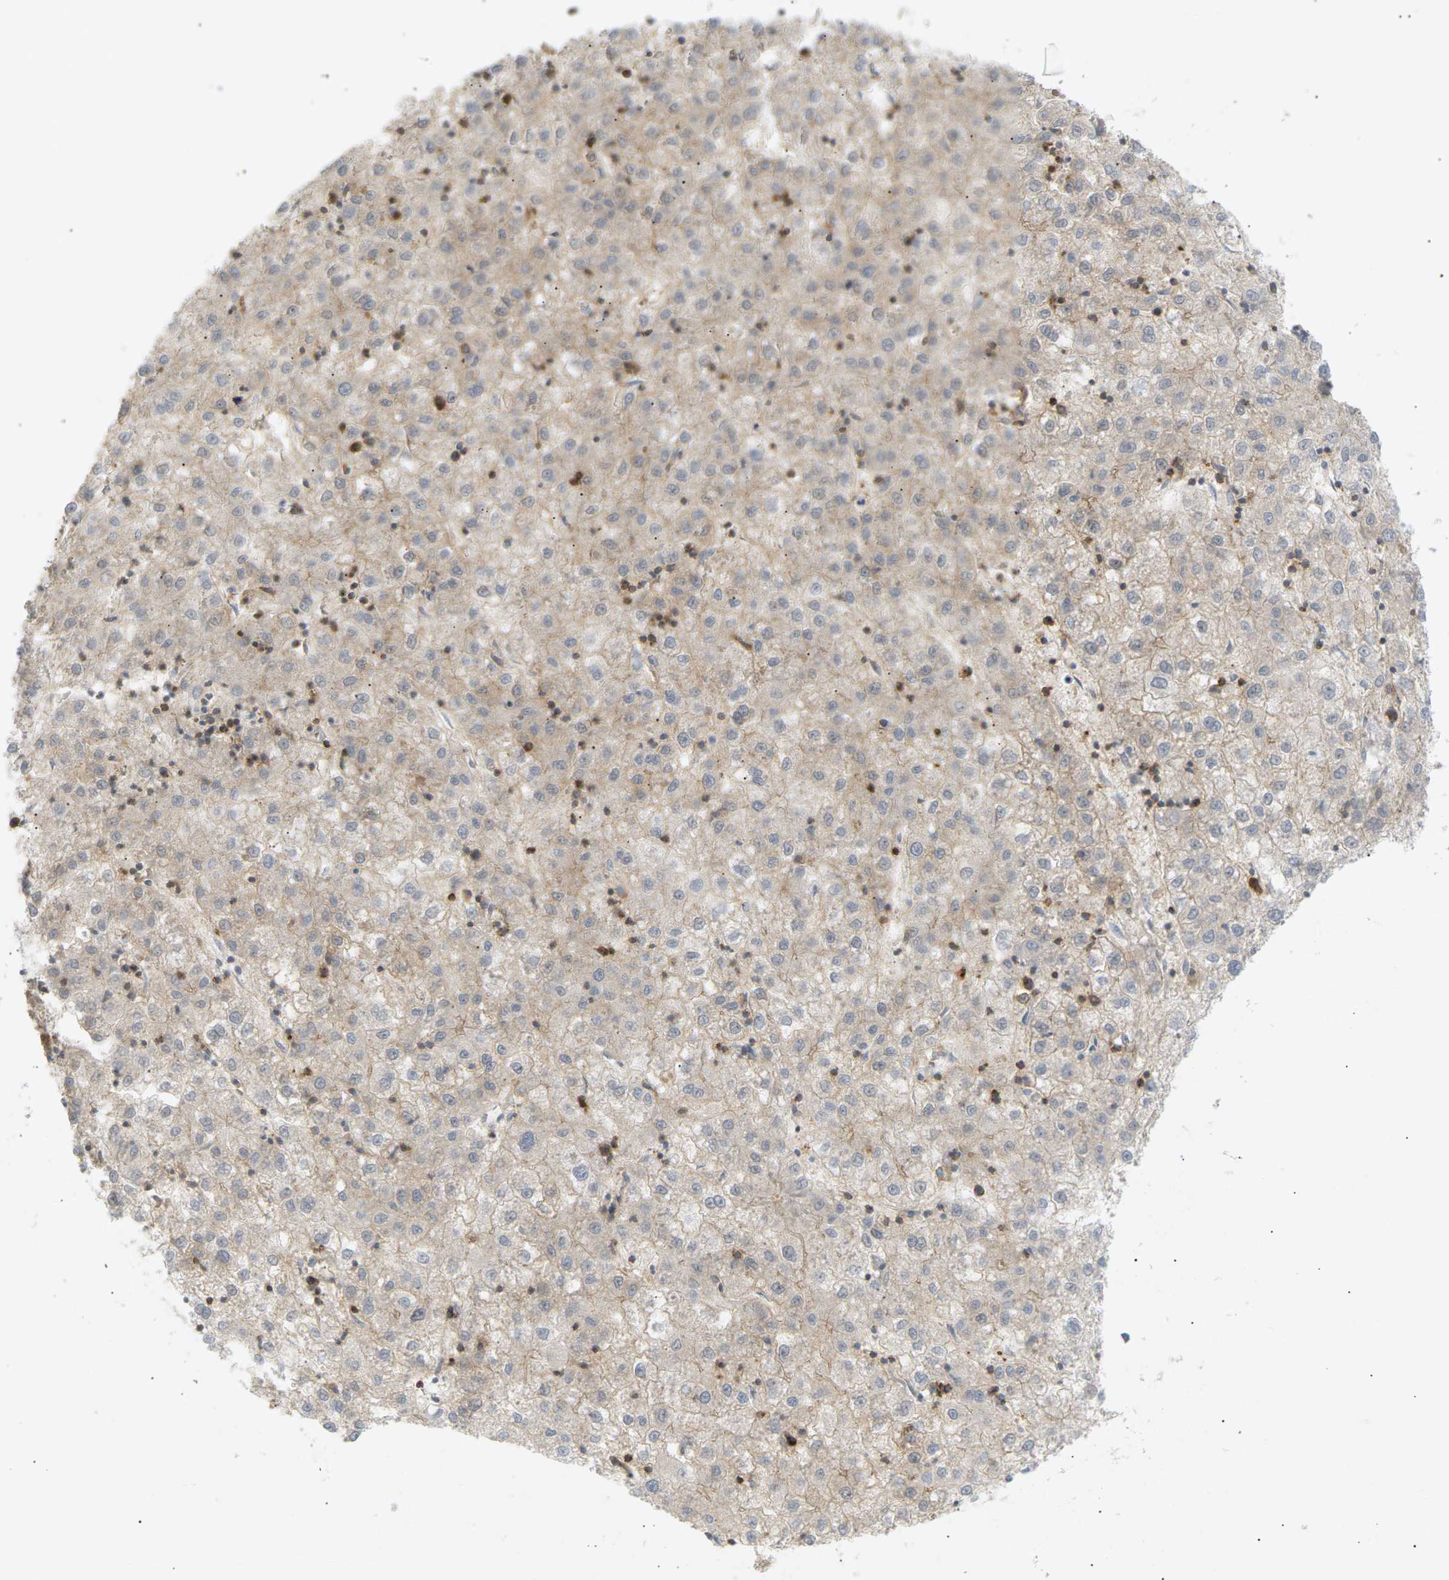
{"staining": {"intensity": "weak", "quantity": ">75%", "location": "cytoplasmic/membranous"}, "tissue": "liver cancer", "cell_type": "Tumor cells", "image_type": "cancer", "snomed": [{"axis": "morphology", "description": "Carcinoma, Hepatocellular, NOS"}, {"axis": "topography", "description": "Liver"}], "caption": "Immunohistochemical staining of liver cancer demonstrates low levels of weak cytoplasmic/membranous positivity in about >75% of tumor cells.", "gene": "LIME1", "patient": {"sex": "male", "age": 72}}